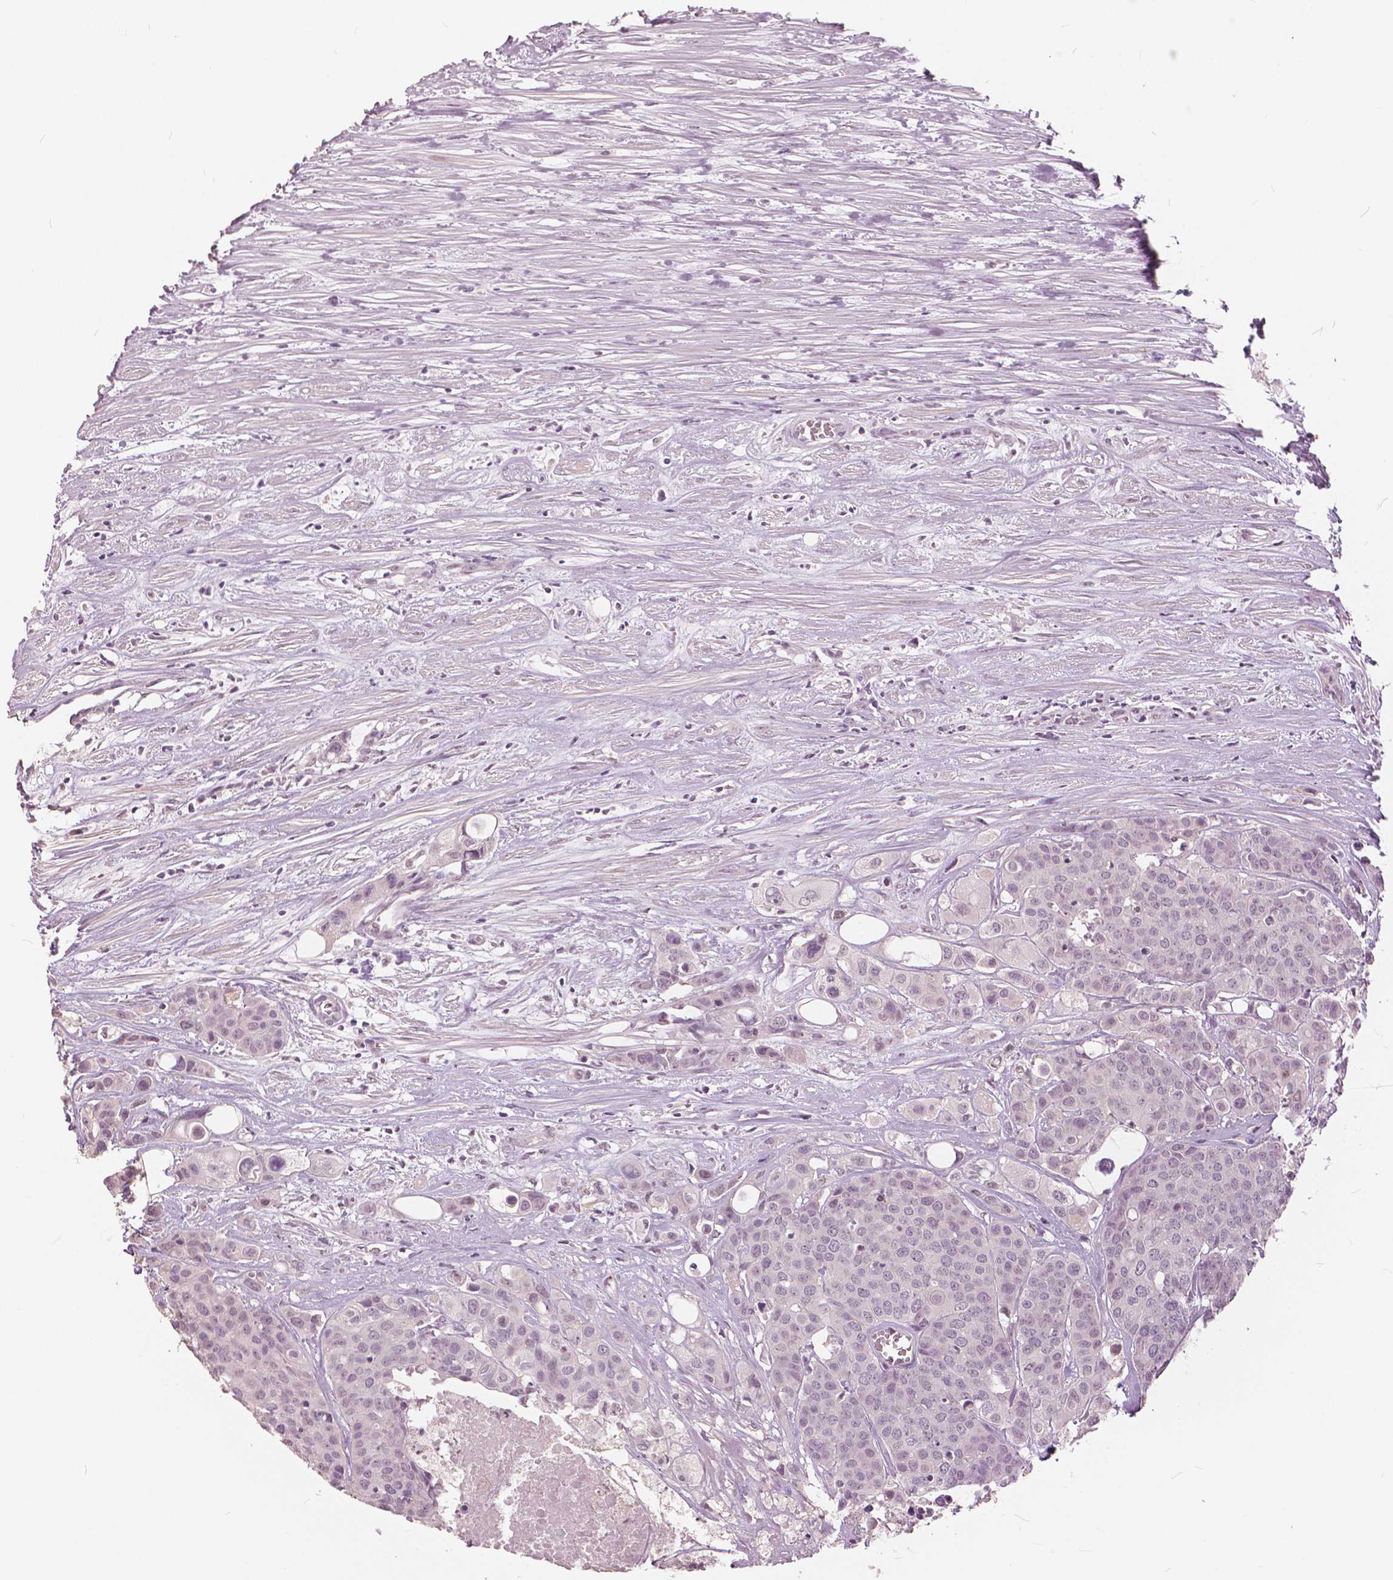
{"staining": {"intensity": "weak", "quantity": "<25%", "location": "nuclear"}, "tissue": "carcinoid", "cell_type": "Tumor cells", "image_type": "cancer", "snomed": [{"axis": "morphology", "description": "Carcinoid, malignant, NOS"}, {"axis": "topography", "description": "Colon"}], "caption": "IHC photomicrograph of neoplastic tissue: carcinoid stained with DAB demonstrates no significant protein positivity in tumor cells.", "gene": "NANOG", "patient": {"sex": "male", "age": 81}}